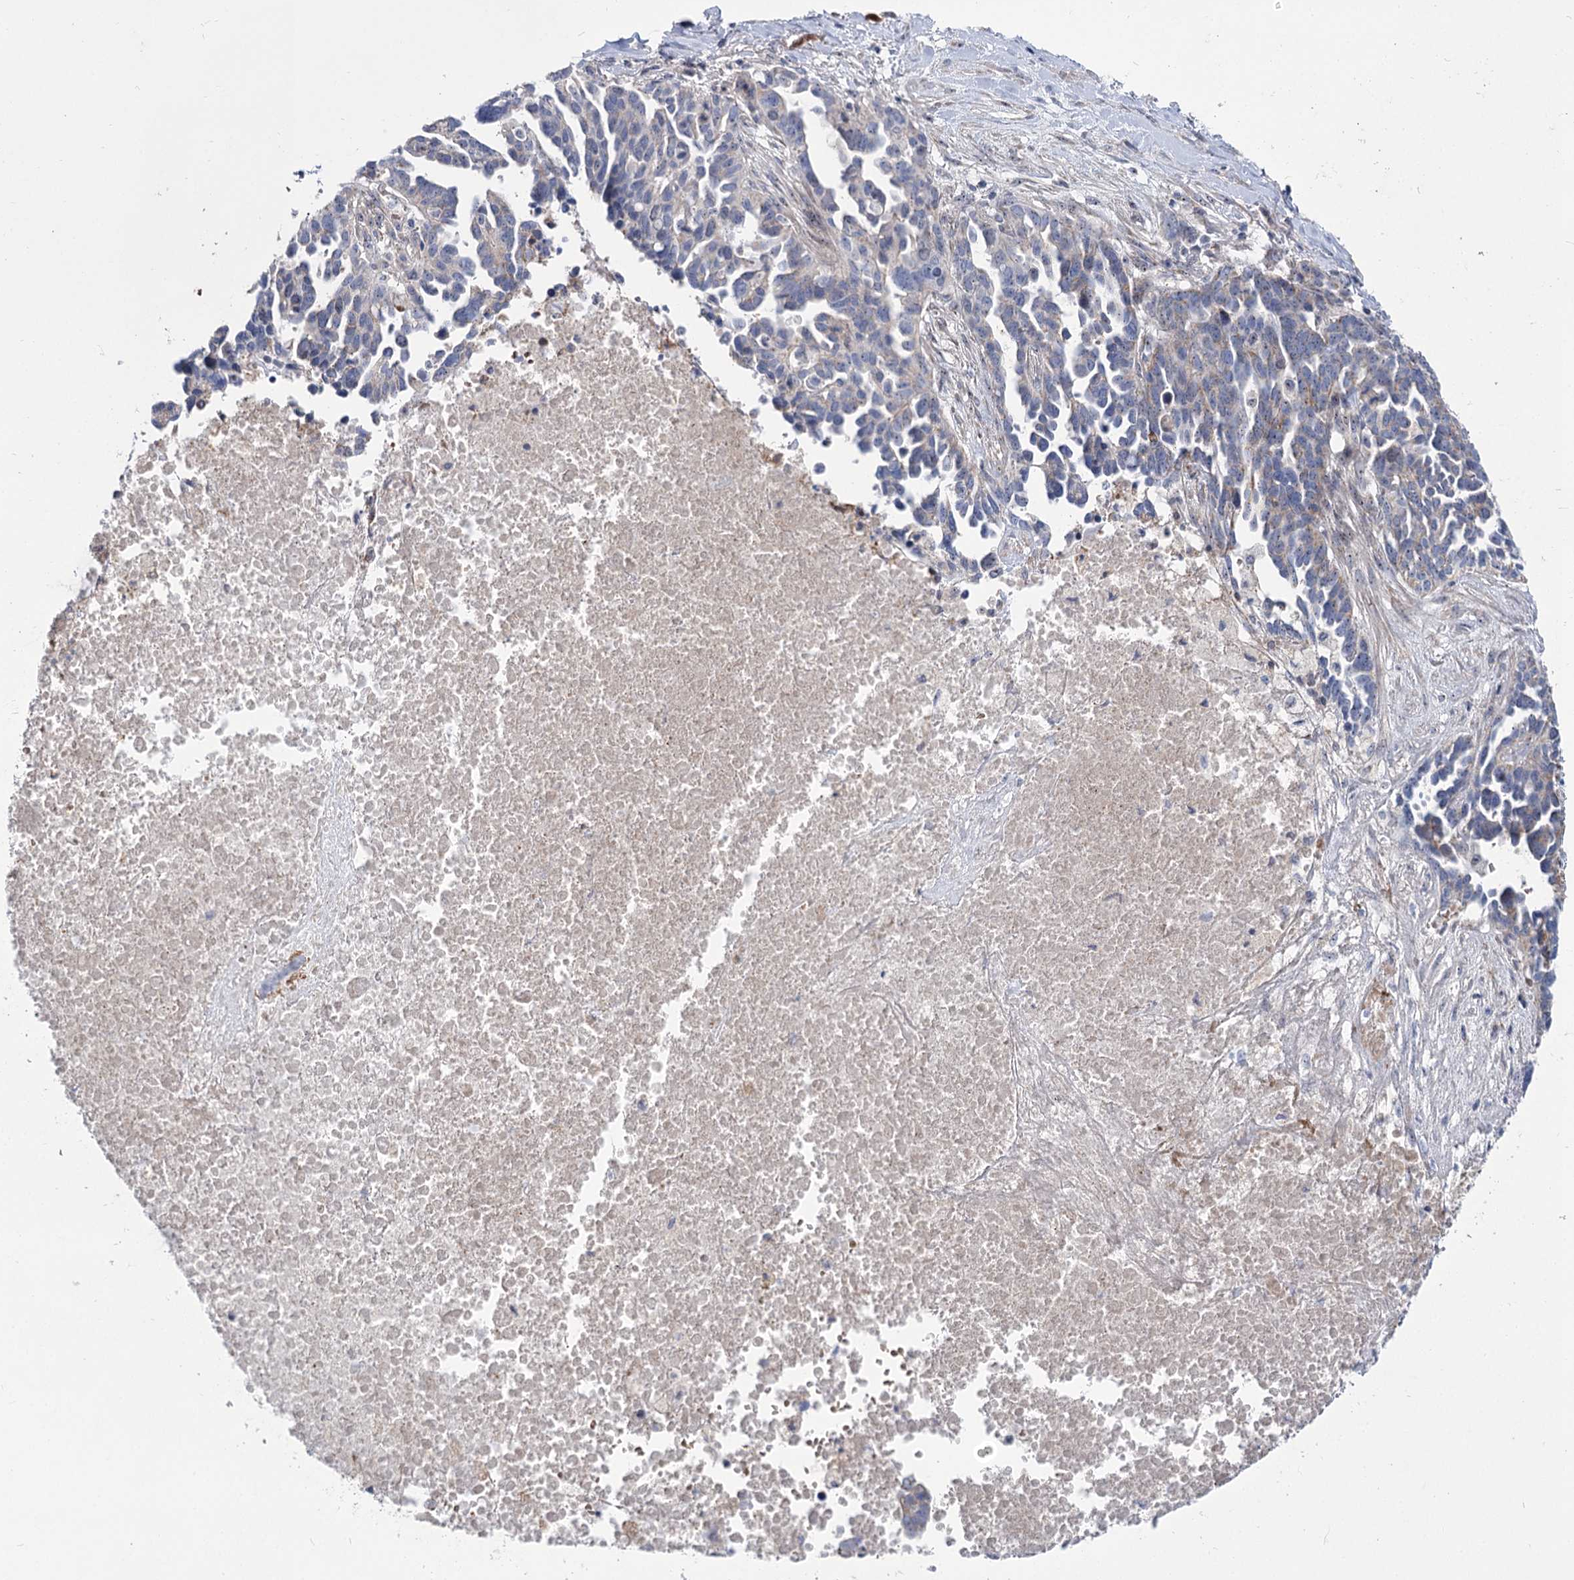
{"staining": {"intensity": "weak", "quantity": "<25%", "location": "cytoplasmic/membranous"}, "tissue": "ovarian cancer", "cell_type": "Tumor cells", "image_type": "cancer", "snomed": [{"axis": "morphology", "description": "Cystadenocarcinoma, serous, NOS"}, {"axis": "topography", "description": "Ovary"}], "caption": "Immunohistochemical staining of ovarian cancer demonstrates no significant staining in tumor cells.", "gene": "SUOX", "patient": {"sex": "female", "age": 54}}